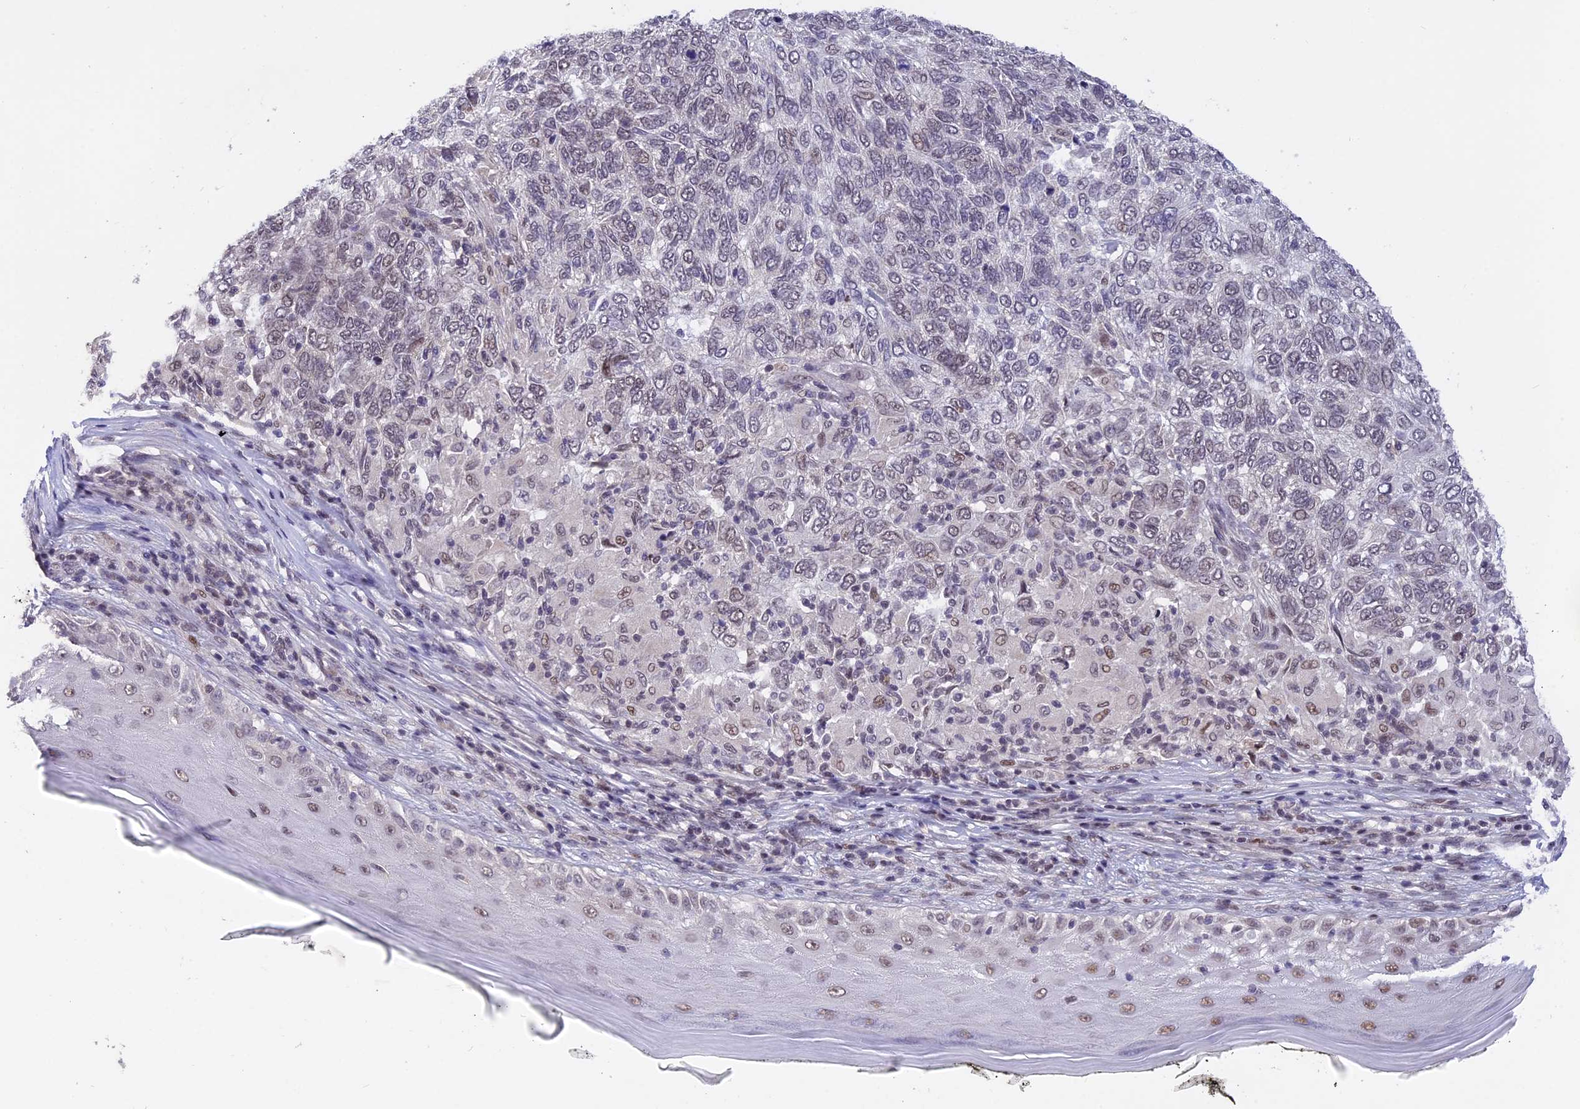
{"staining": {"intensity": "weak", "quantity": "<25%", "location": "nuclear"}, "tissue": "skin cancer", "cell_type": "Tumor cells", "image_type": "cancer", "snomed": [{"axis": "morphology", "description": "Basal cell carcinoma"}, {"axis": "topography", "description": "Skin"}], "caption": "Immunohistochemistry image of human skin cancer (basal cell carcinoma) stained for a protein (brown), which demonstrates no expression in tumor cells.", "gene": "POLR2C", "patient": {"sex": "female", "age": 65}}